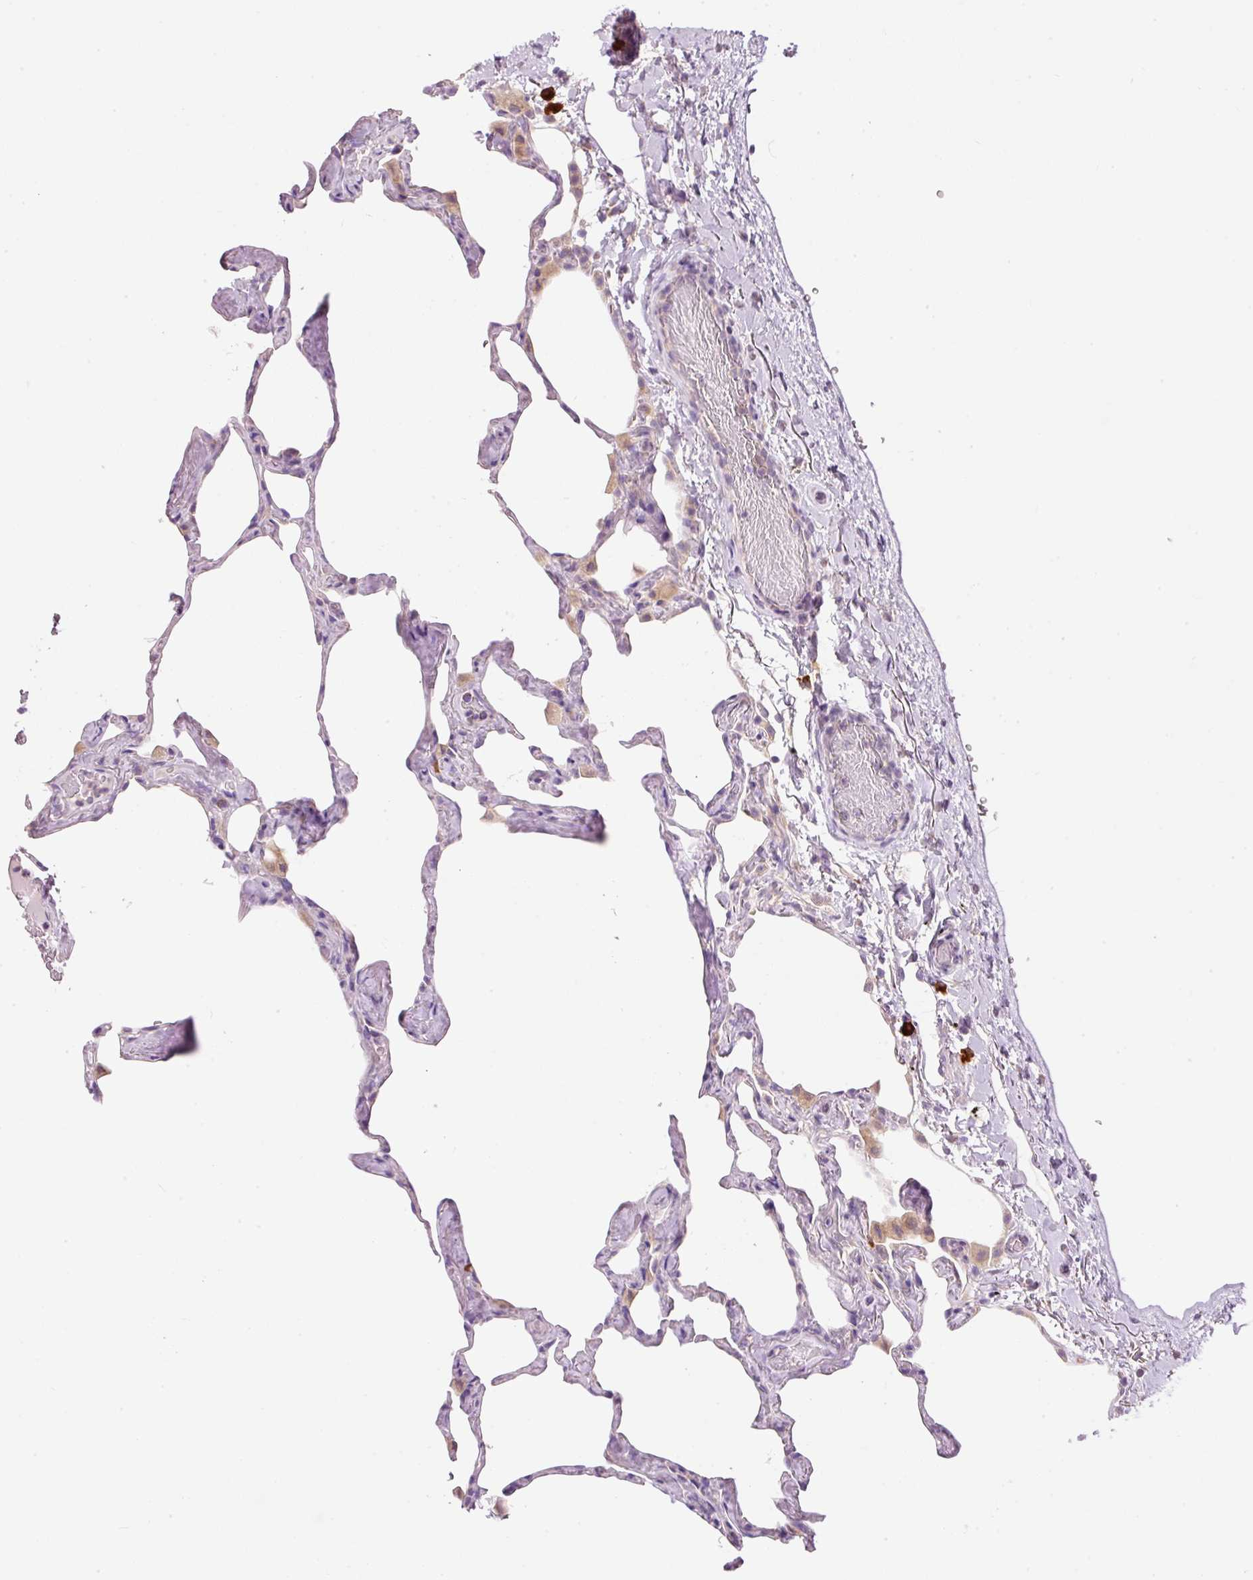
{"staining": {"intensity": "negative", "quantity": "none", "location": "none"}, "tissue": "lung", "cell_type": "Alveolar cells", "image_type": "normal", "snomed": [{"axis": "morphology", "description": "Normal tissue, NOS"}, {"axis": "topography", "description": "Lung"}], "caption": "This is an IHC histopathology image of normal lung. There is no expression in alveolar cells.", "gene": "PNPLA5", "patient": {"sex": "male", "age": 65}}